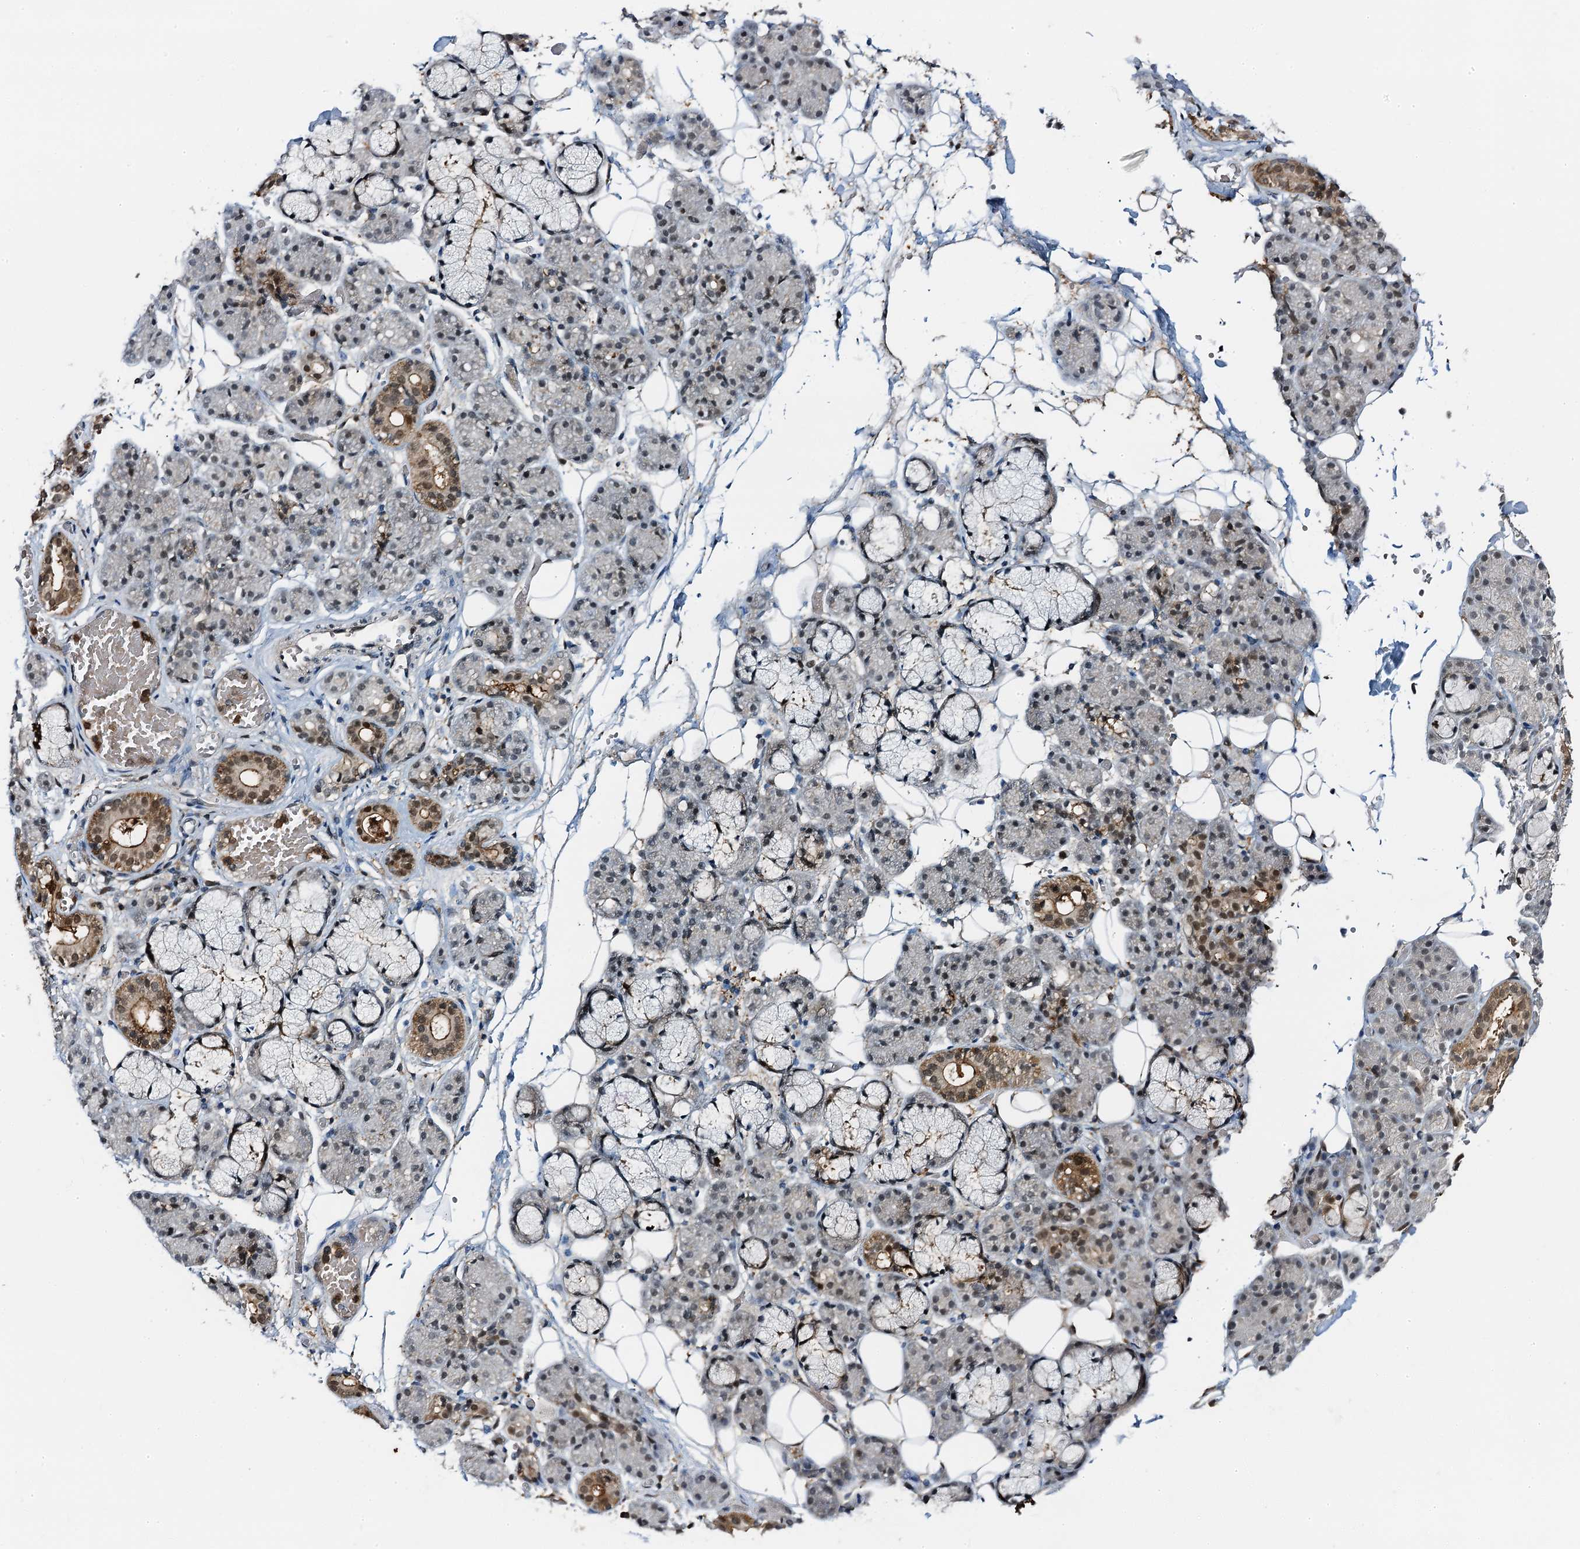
{"staining": {"intensity": "moderate", "quantity": "<25%", "location": "cytoplasmic/membranous,nuclear"}, "tissue": "salivary gland", "cell_type": "Glandular cells", "image_type": "normal", "snomed": [{"axis": "morphology", "description": "Normal tissue, NOS"}, {"axis": "topography", "description": "Salivary gland"}], "caption": "Moderate cytoplasmic/membranous,nuclear protein staining is seen in about <25% of glandular cells in salivary gland.", "gene": "ZNF609", "patient": {"sex": "male", "age": 63}}